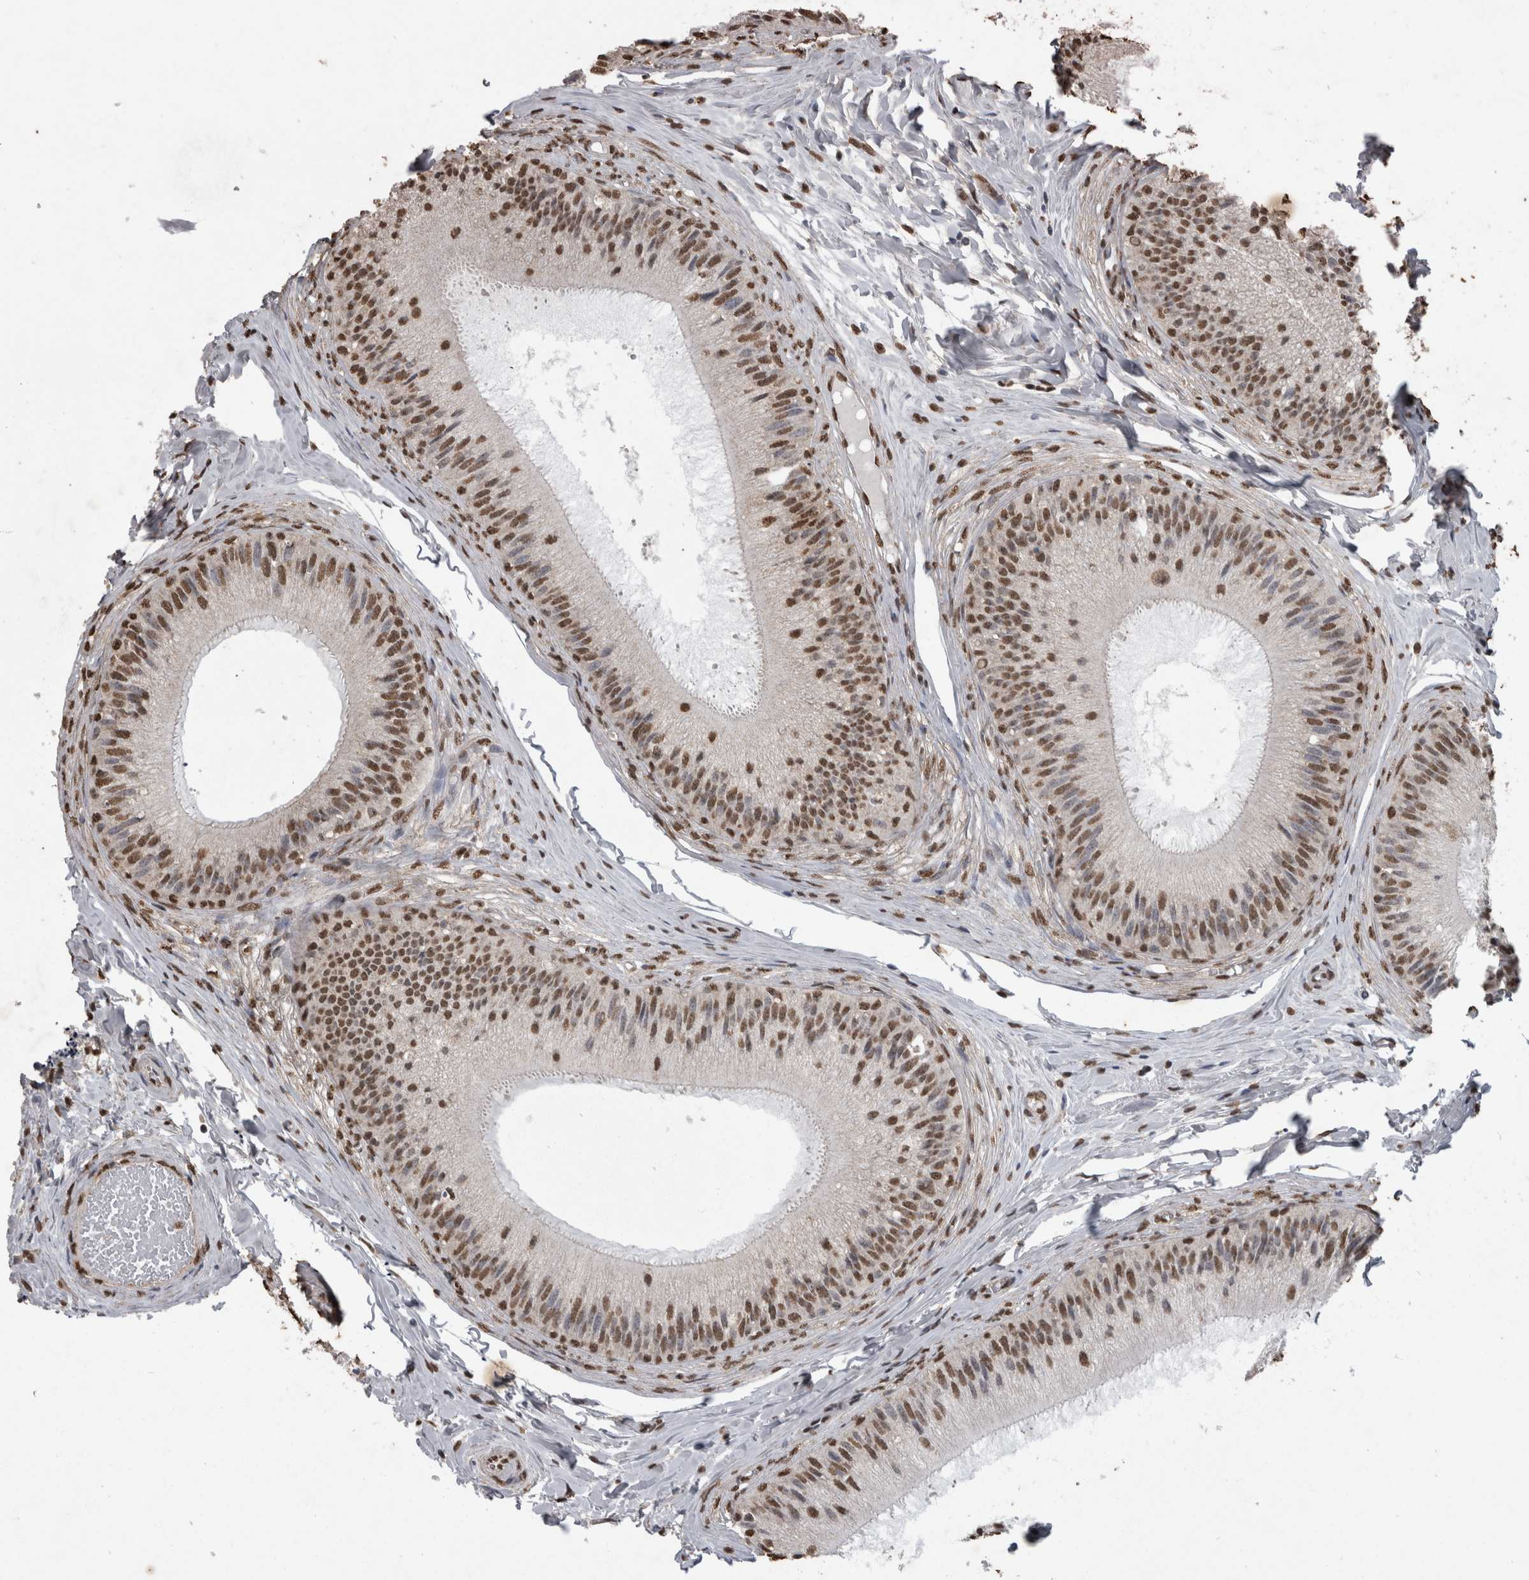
{"staining": {"intensity": "moderate", "quantity": ">75%", "location": "nuclear"}, "tissue": "epididymis", "cell_type": "Glandular cells", "image_type": "normal", "snomed": [{"axis": "morphology", "description": "Normal tissue, NOS"}, {"axis": "topography", "description": "Epididymis"}], "caption": "Epididymis stained for a protein (brown) reveals moderate nuclear positive expression in approximately >75% of glandular cells.", "gene": "SMAD7", "patient": {"sex": "male", "age": 31}}